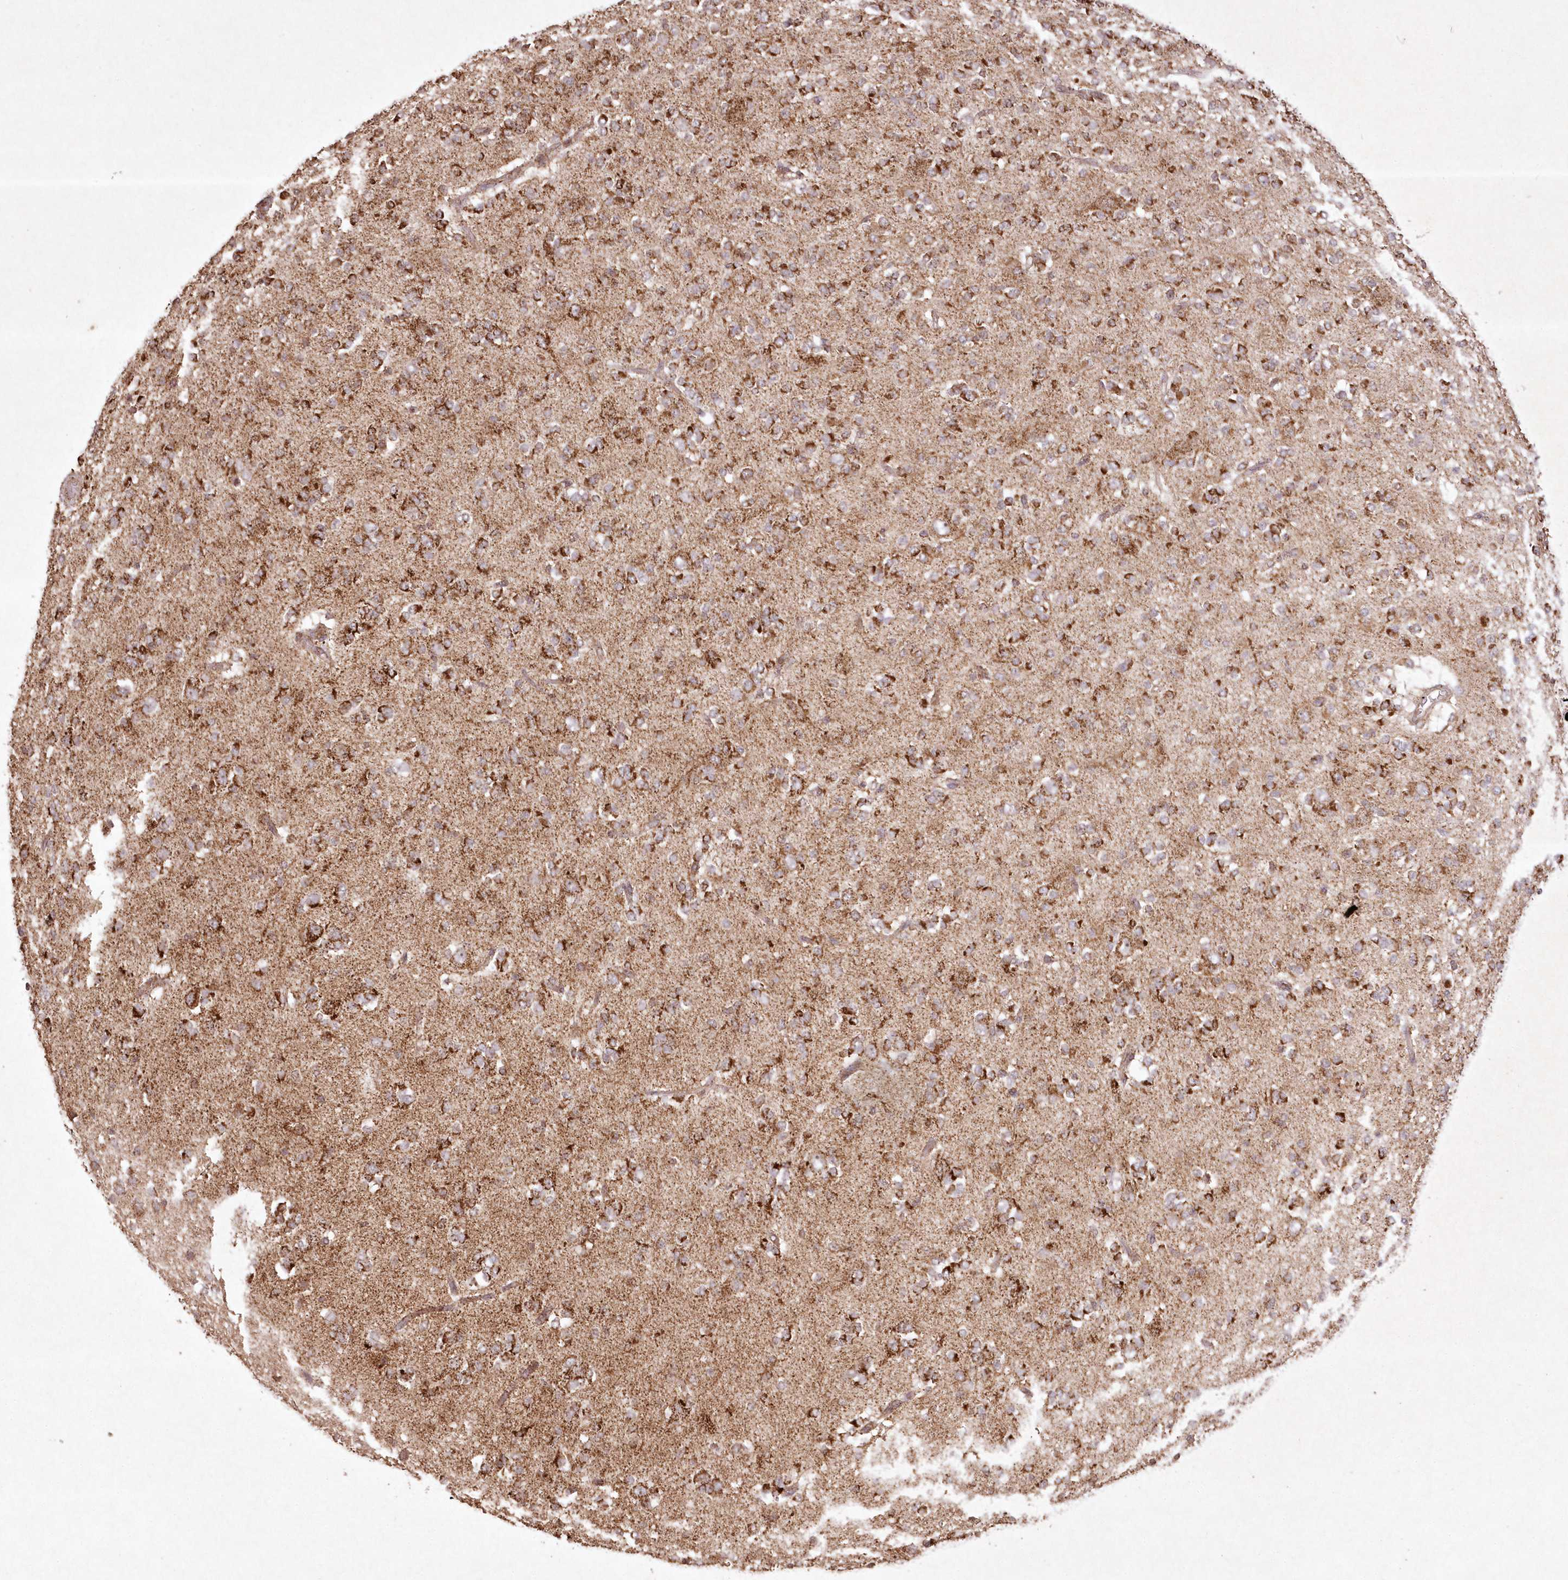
{"staining": {"intensity": "strong", "quantity": ">75%", "location": "cytoplasmic/membranous"}, "tissue": "glioma", "cell_type": "Tumor cells", "image_type": "cancer", "snomed": [{"axis": "morphology", "description": "Glioma, malignant, Low grade"}, {"axis": "topography", "description": "Brain"}], "caption": "Protein staining of malignant glioma (low-grade) tissue exhibits strong cytoplasmic/membranous staining in about >75% of tumor cells. (Stains: DAB (3,3'-diaminobenzidine) in brown, nuclei in blue, Microscopy: brightfield microscopy at high magnification).", "gene": "LRPPRC", "patient": {"sex": "male", "age": 38}}